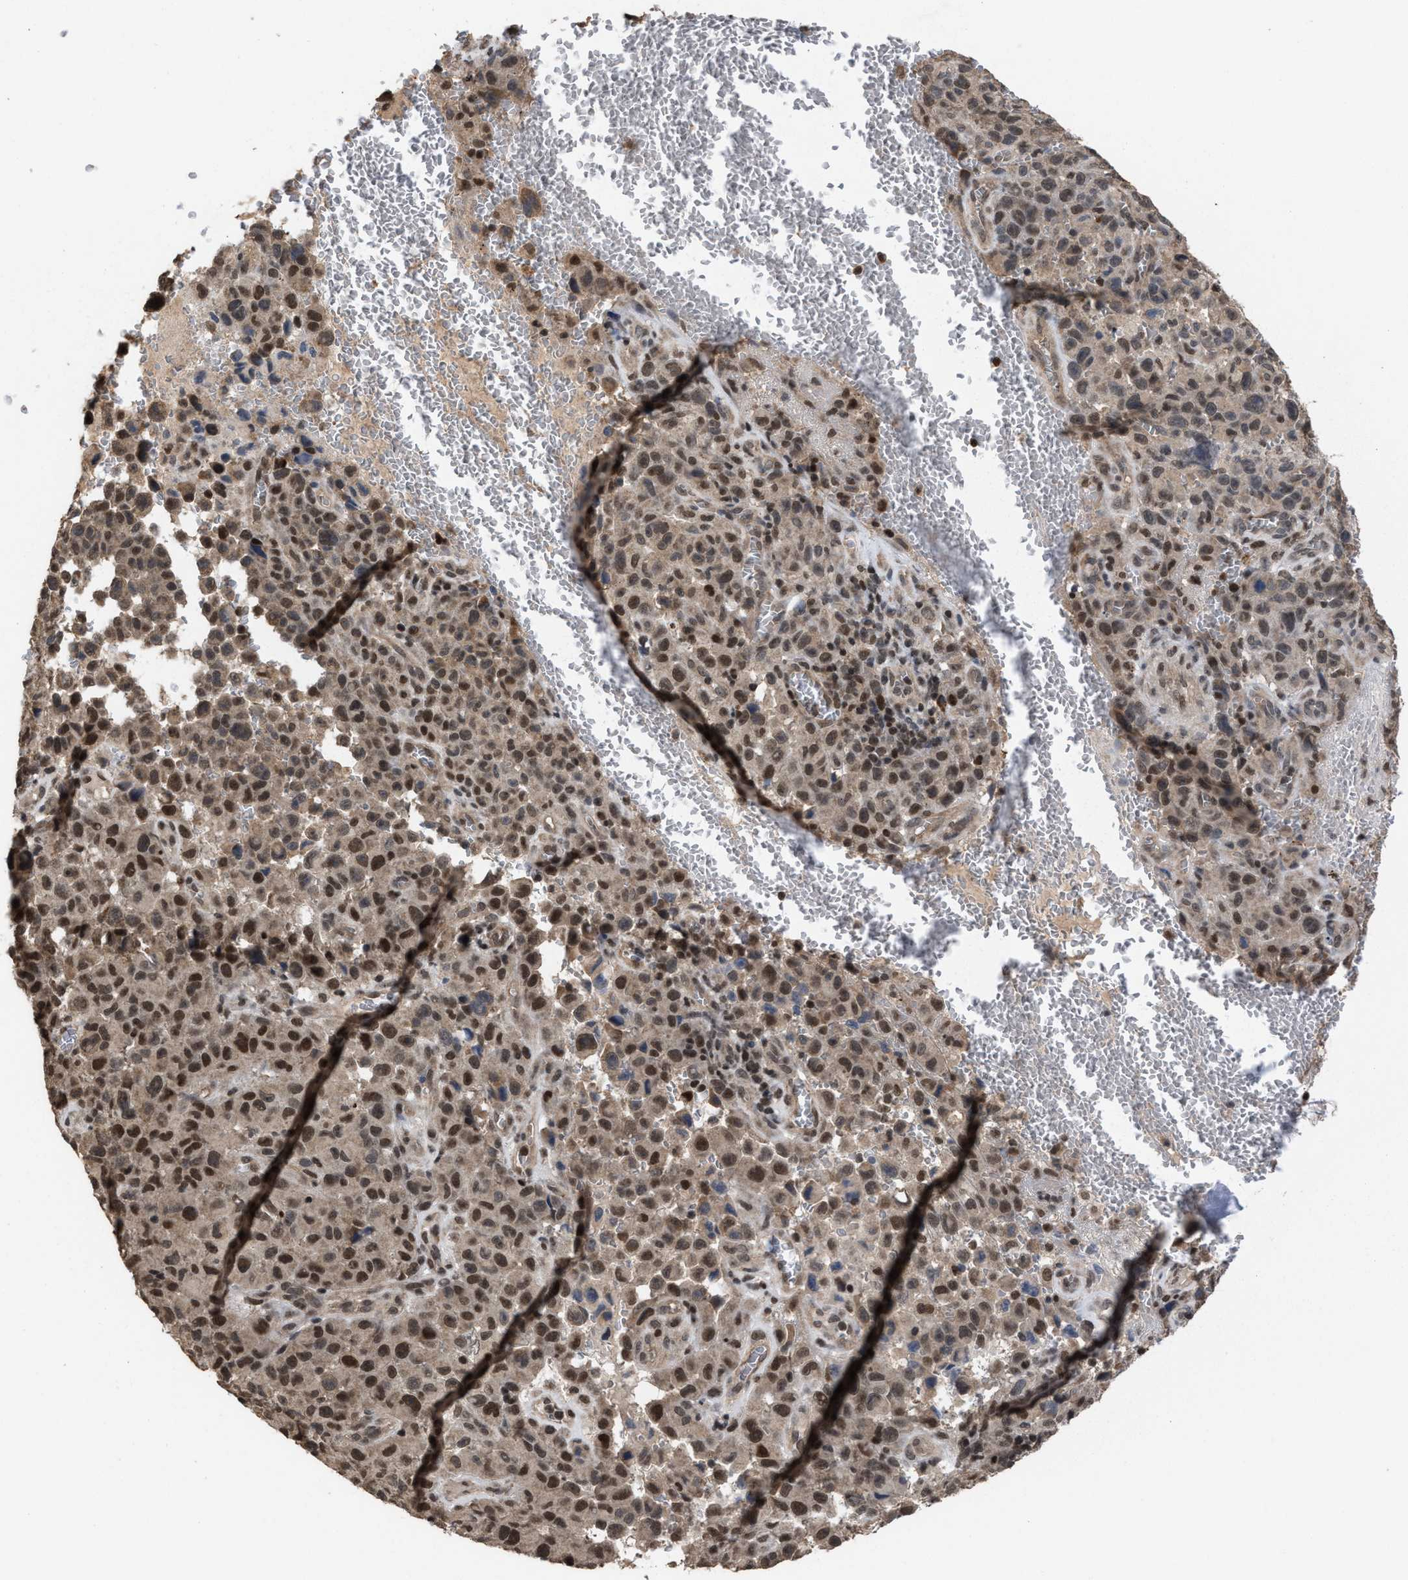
{"staining": {"intensity": "strong", "quantity": ">75%", "location": "cytoplasmic/membranous,nuclear"}, "tissue": "melanoma", "cell_type": "Tumor cells", "image_type": "cancer", "snomed": [{"axis": "morphology", "description": "Malignant melanoma, NOS"}, {"axis": "topography", "description": "Skin"}], "caption": "An image of human malignant melanoma stained for a protein displays strong cytoplasmic/membranous and nuclear brown staining in tumor cells.", "gene": "C9orf78", "patient": {"sex": "female", "age": 82}}